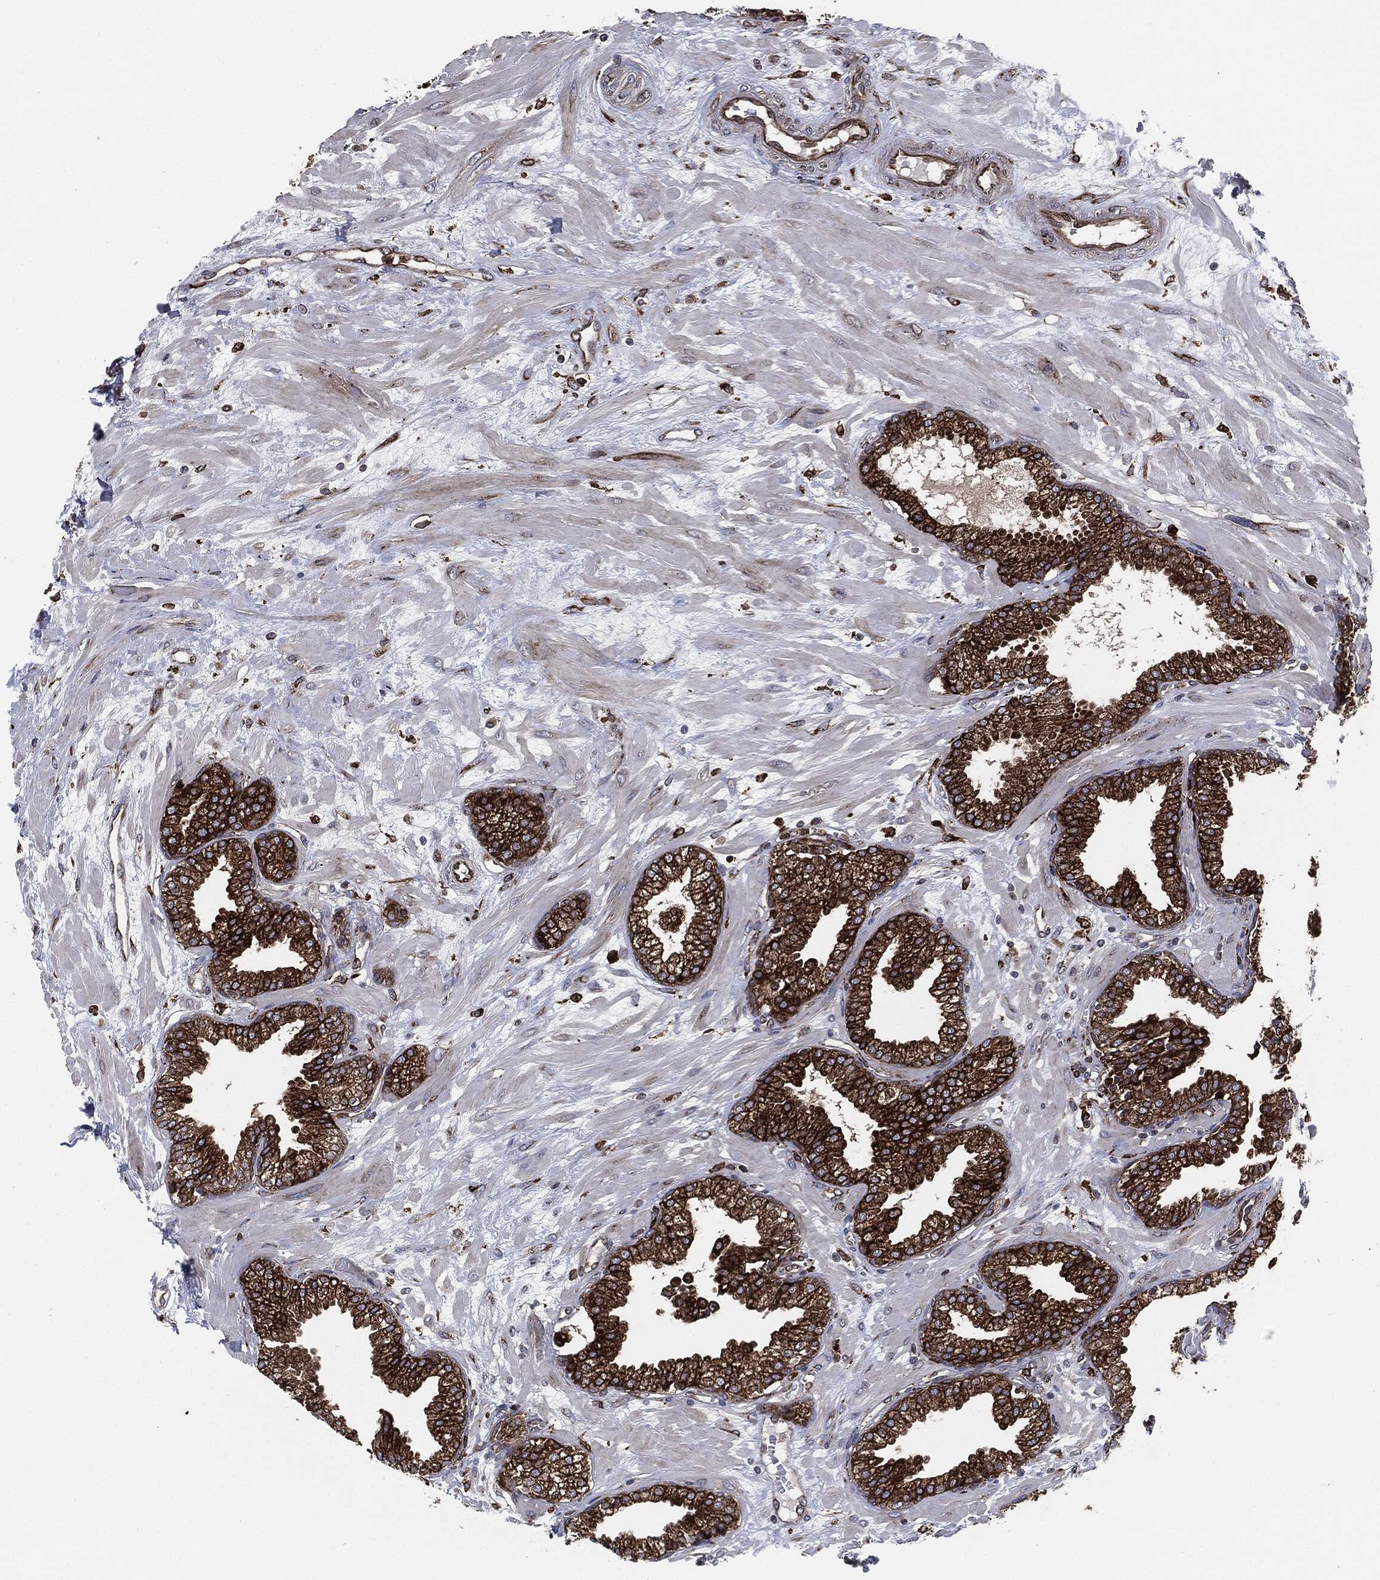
{"staining": {"intensity": "strong", "quantity": "25%-75%", "location": "cytoplasmic/membranous"}, "tissue": "prostate", "cell_type": "Glandular cells", "image_type": "normal", "snomed": [{"axis": "morphology", "description": "Normal tissue, NOS"}, {"axis": "topography", "description": "Prostate"}], "caption": "Immunohistochemical staining of unremarkable prostate displays 25%-75% levels of strong cytoplasmic/membranous protein positivity in about 25%-75% of glandular cells. Nuclei are stained in blue.", "gene": "CALR", "patient": {"sex": "male", "age": 64}}